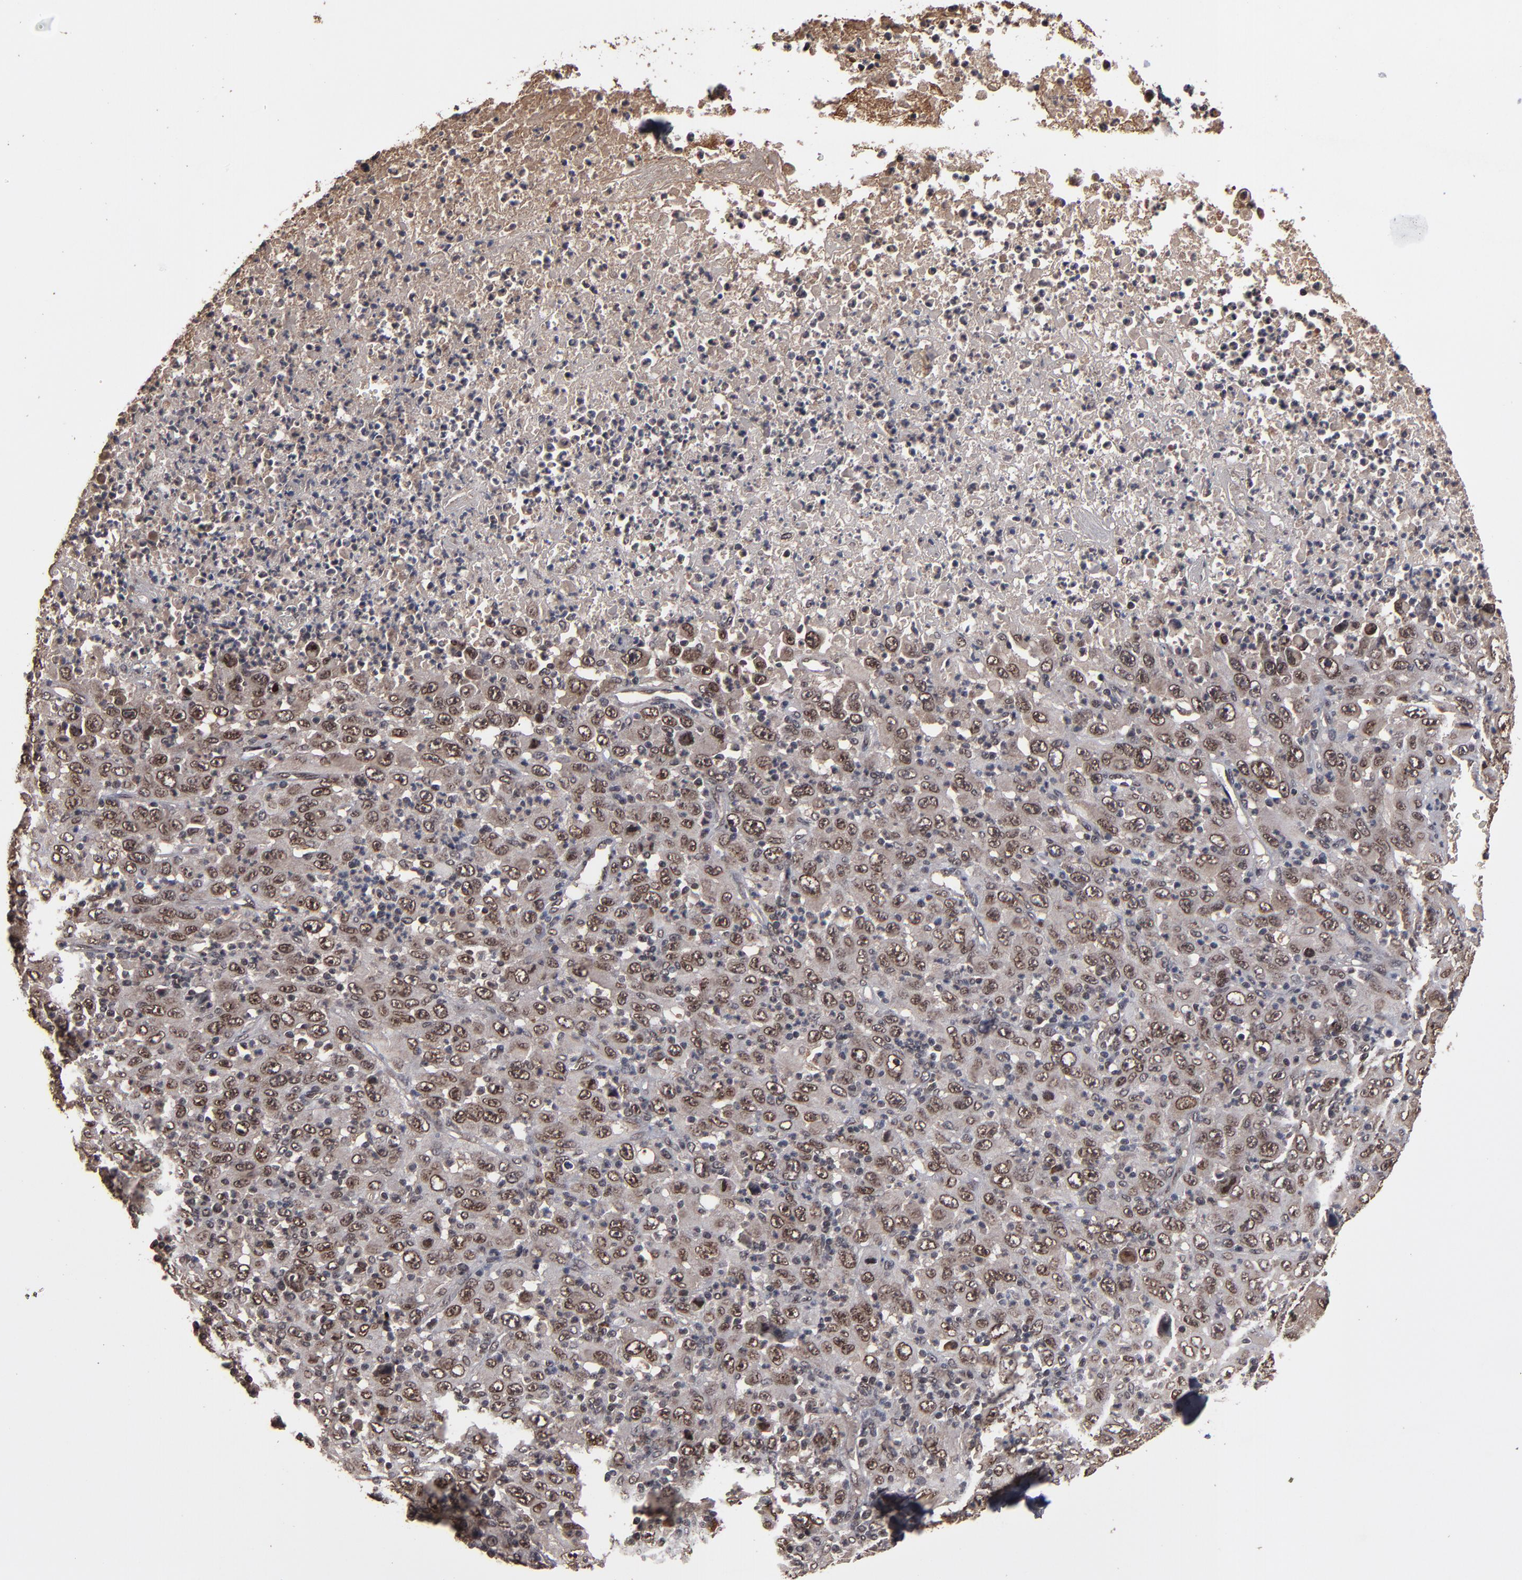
{"staining": {"intensity": "weak", "quantity": "25%-75%", "location": "cytoplasmic/membranous,nuclear"}, "tissue": "melanoma", "cell_type": "Tumor cells", "image_type": "cancer", "snomed": [{"axis": "morphology", "description": "Malignant melanoma, Metastatic site"}, {"axis": "topography", "description": "Skin"}], "caption": "This is an image of immunohistochemistry staining of melanoma, which shows weak staining in the cytoplasmic/membranous and nuclear of tumor cells.", "gene": "NXF2B", "patient": {"sex": "female", "age": 56}}